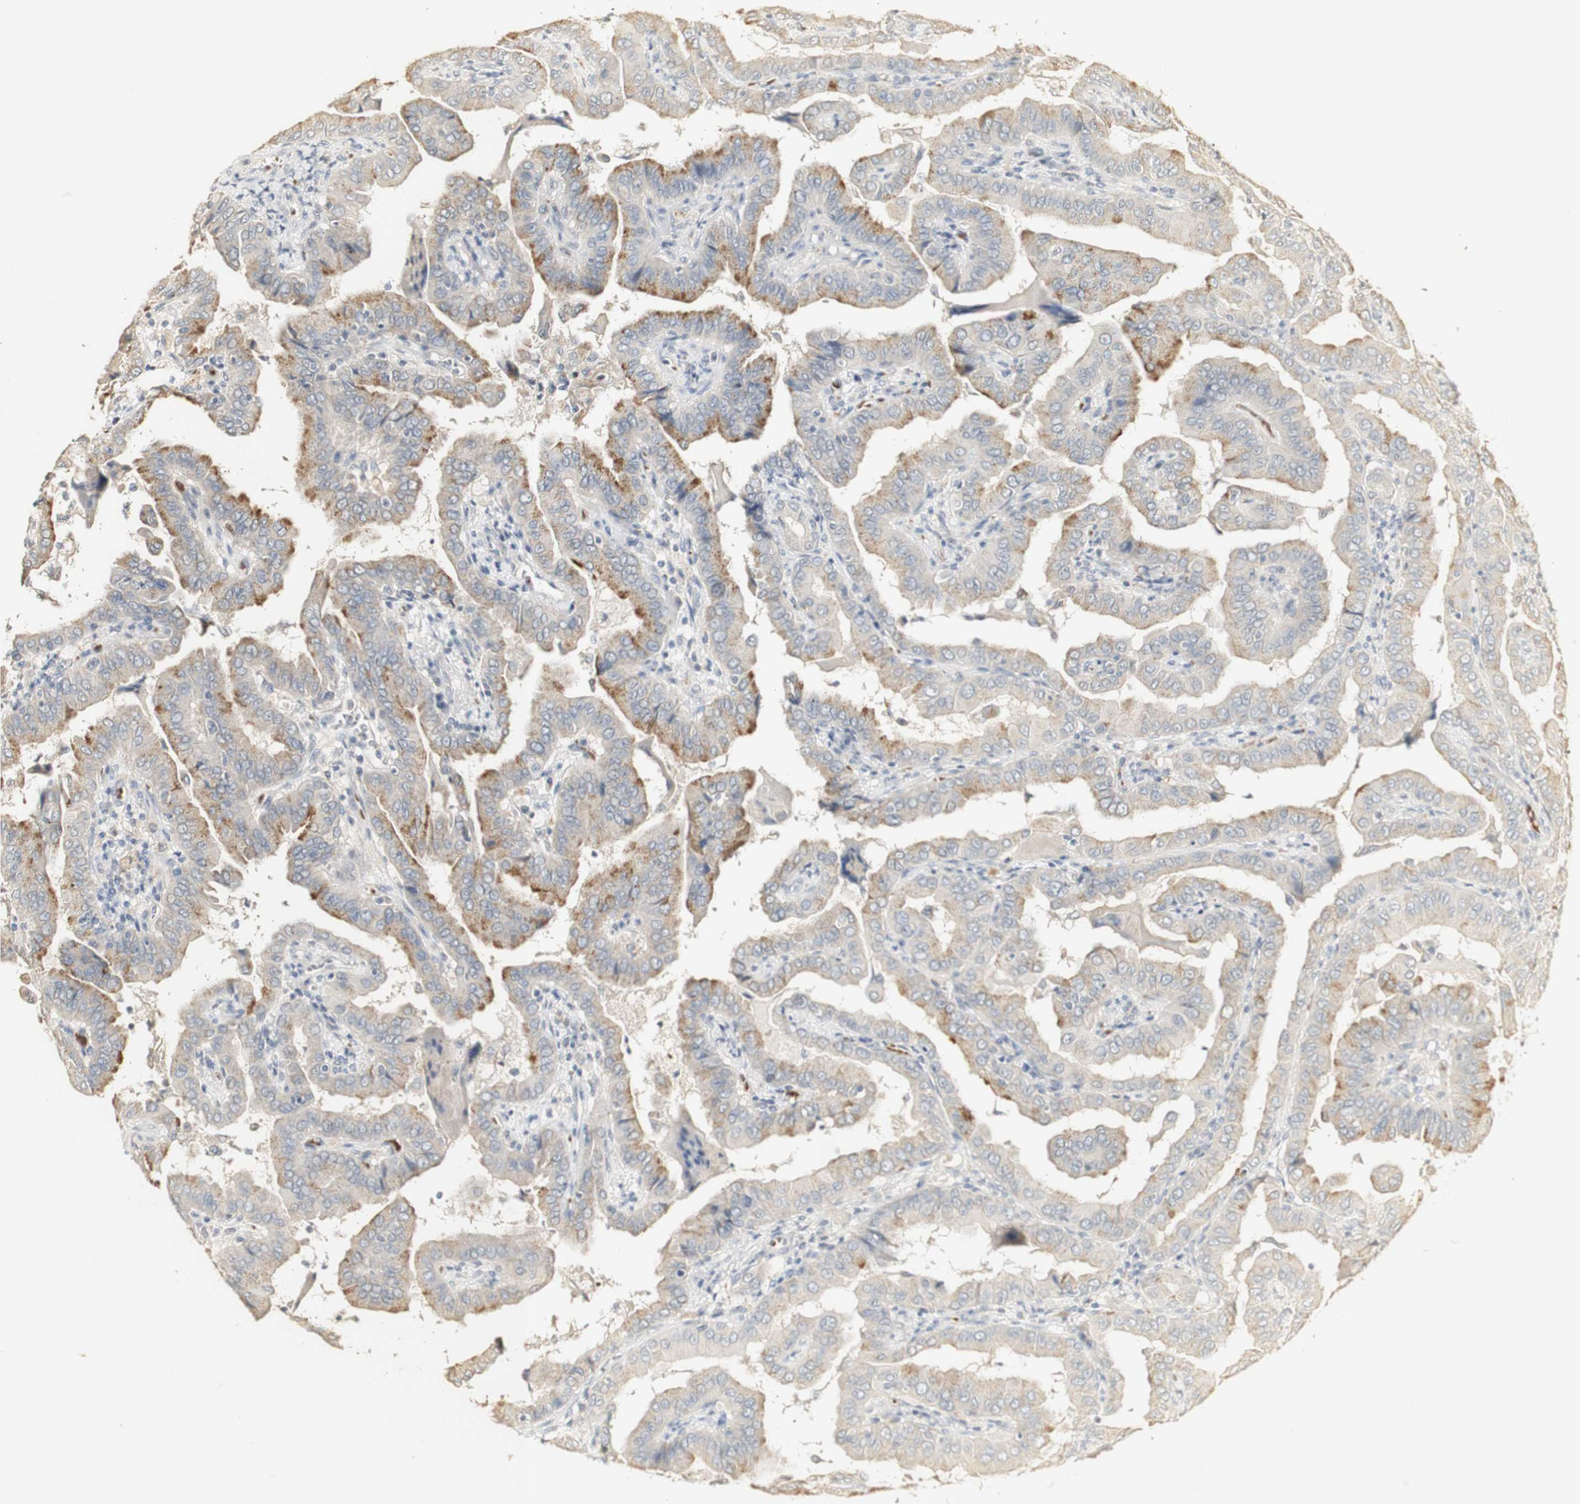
{"staining": {"intensity": "moderate", "quantity": "25%-75%", "location": "cytoplasmic/membranous"}, "tissue": "thyroid cancer", "cell_type": "Tumor cells", "image_type": "cancer", "snomed": [{"axis": "morphology", "description": "Papillary adenocarcinoma, NOS"}, {"axis": "topography", "description": "Thyroid gland"}], "caption": "An image of human thyroid cancer stained for a protein displays moderate cytoplasmic/membranous brown staining in tumor cells.", "gene": "SYT7", "patient": {"sex": "male", "age": 33}}